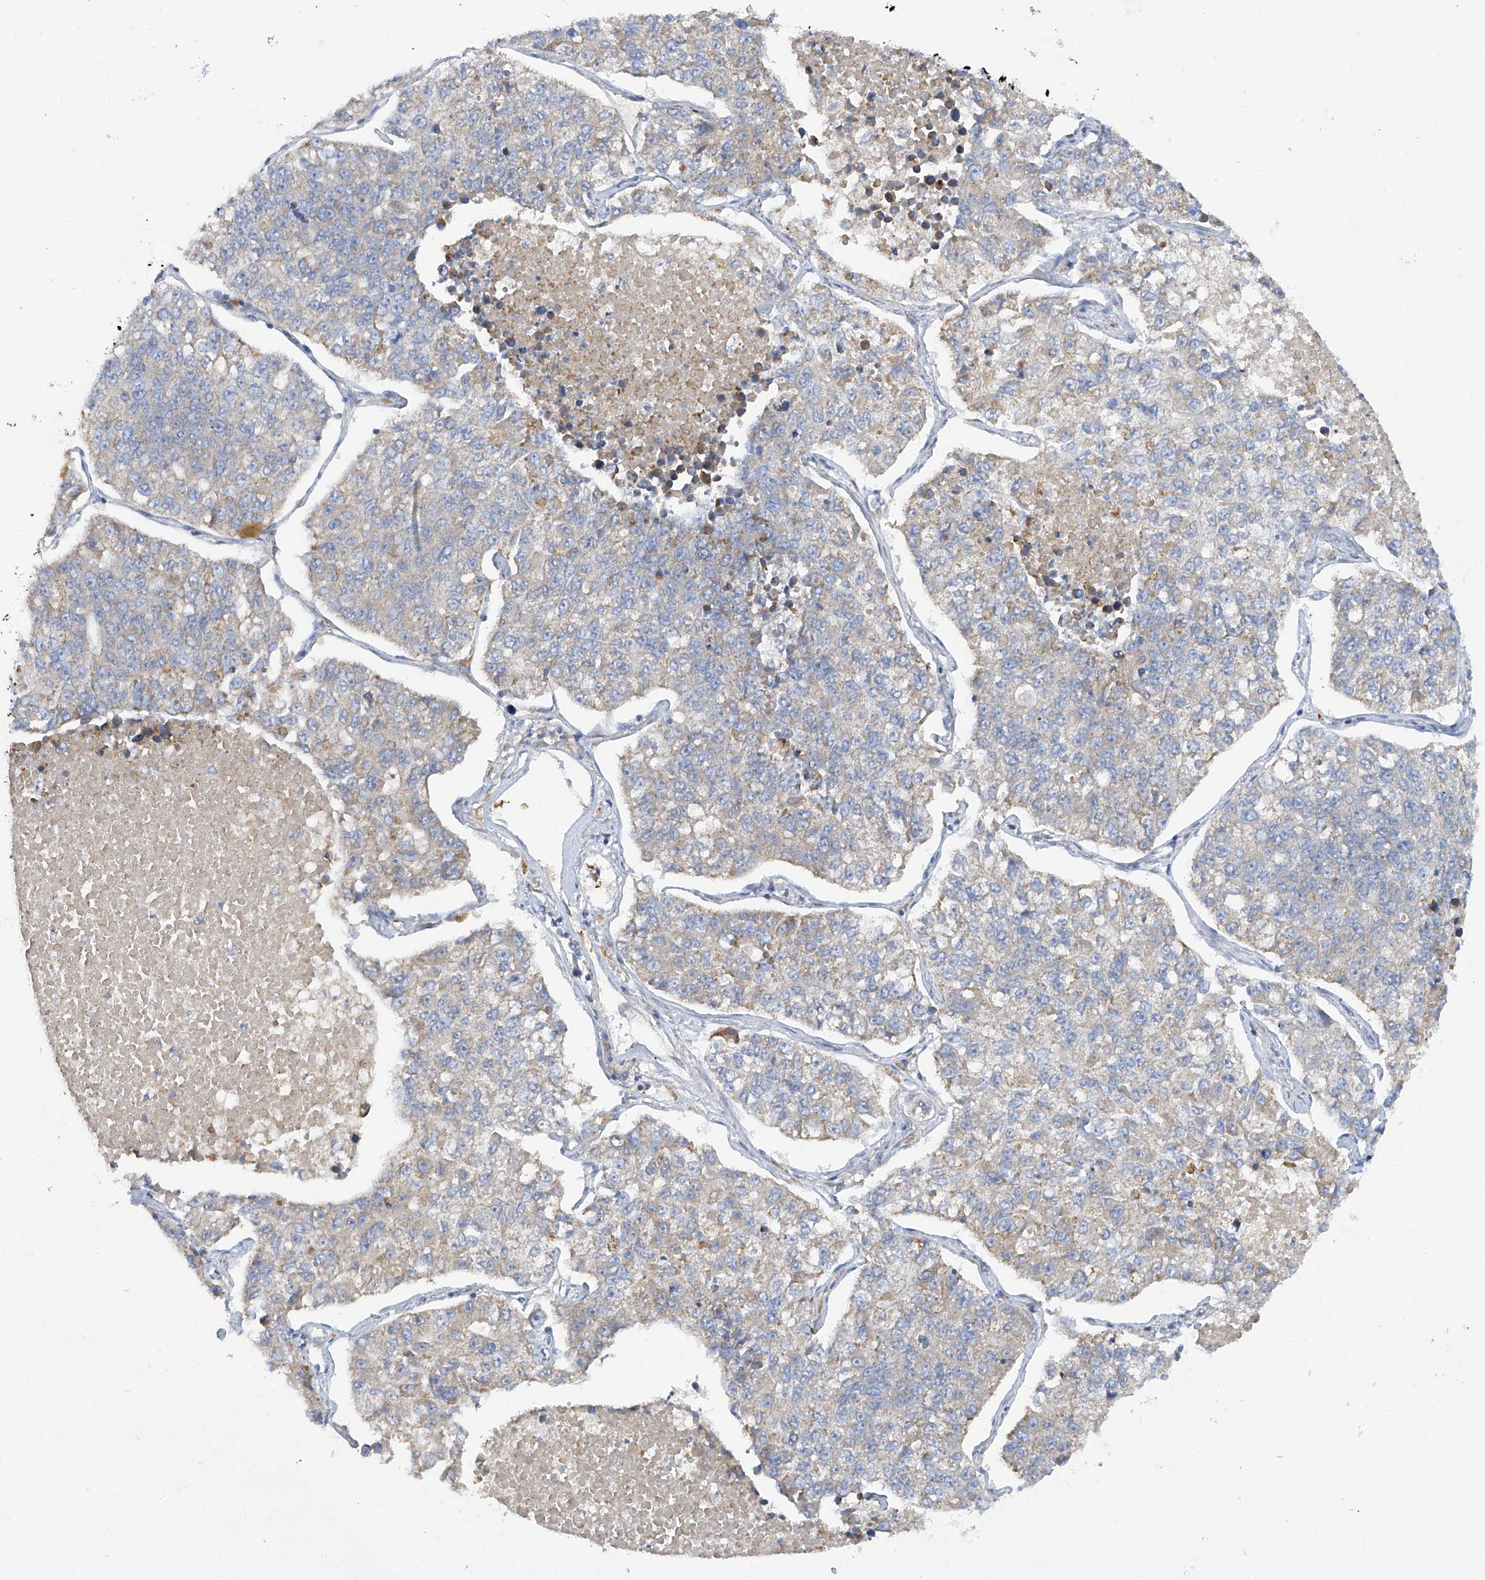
{"staining": {"intensity": "weak", "quantity": "25%-75%", "location": "cytoplasmic/membranous"}, "tissue": "lung cancer", "cell_type": "Tumor cells", "image_type": "cancer", "snomed": [{"axis": "morphology", "description": "Adenocarcinoma, NOS"}, {"axis": "topography", "description": "Lung"}], "caption": "Protein staining displays weak cytoplasmic/membranous staining in about 25%-75% of tumor cells in lung cancer (adenocarcinoma).", "gene": "METTL18", "patient": {"sex": "male", "age": 49}}